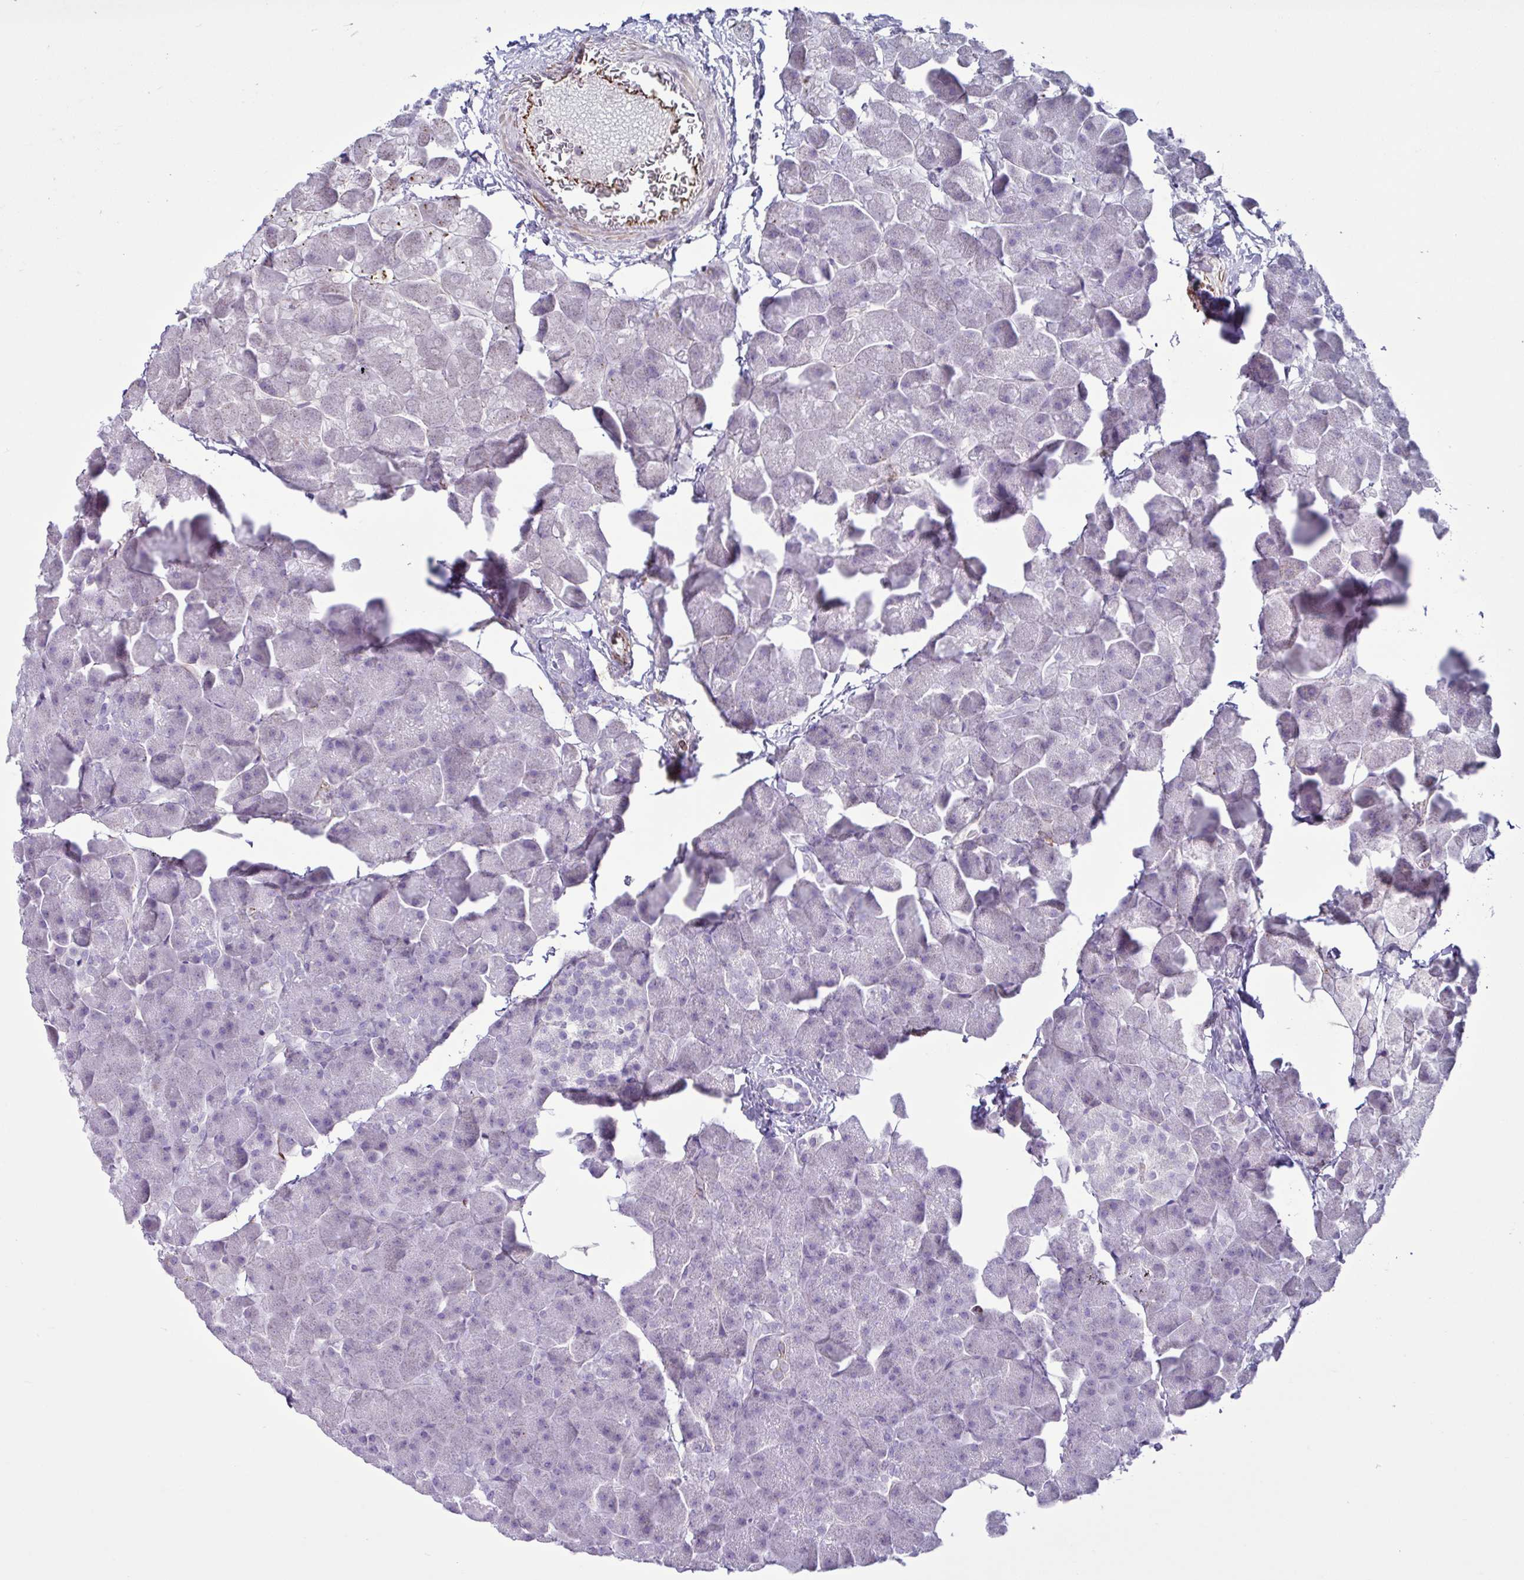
{"staining": {"intensity": "negative", "quantity": "none", "location": "none"}, "tissue": "pancreas", "cell_type": "Exocrine glandular cells", "image_type": "normal", "snomed": [{"axis": "morphology", "description": "Normal tissue, NOS"}, {"axis": "topography", "description": "Pancreas"}], "caption": "This is an immunohistochemistry image of benign pancreas. There is no expression in exocrine glandular cells.", "gene": "TMEM86B", "patient": {"sex": "male", "age": 35}}